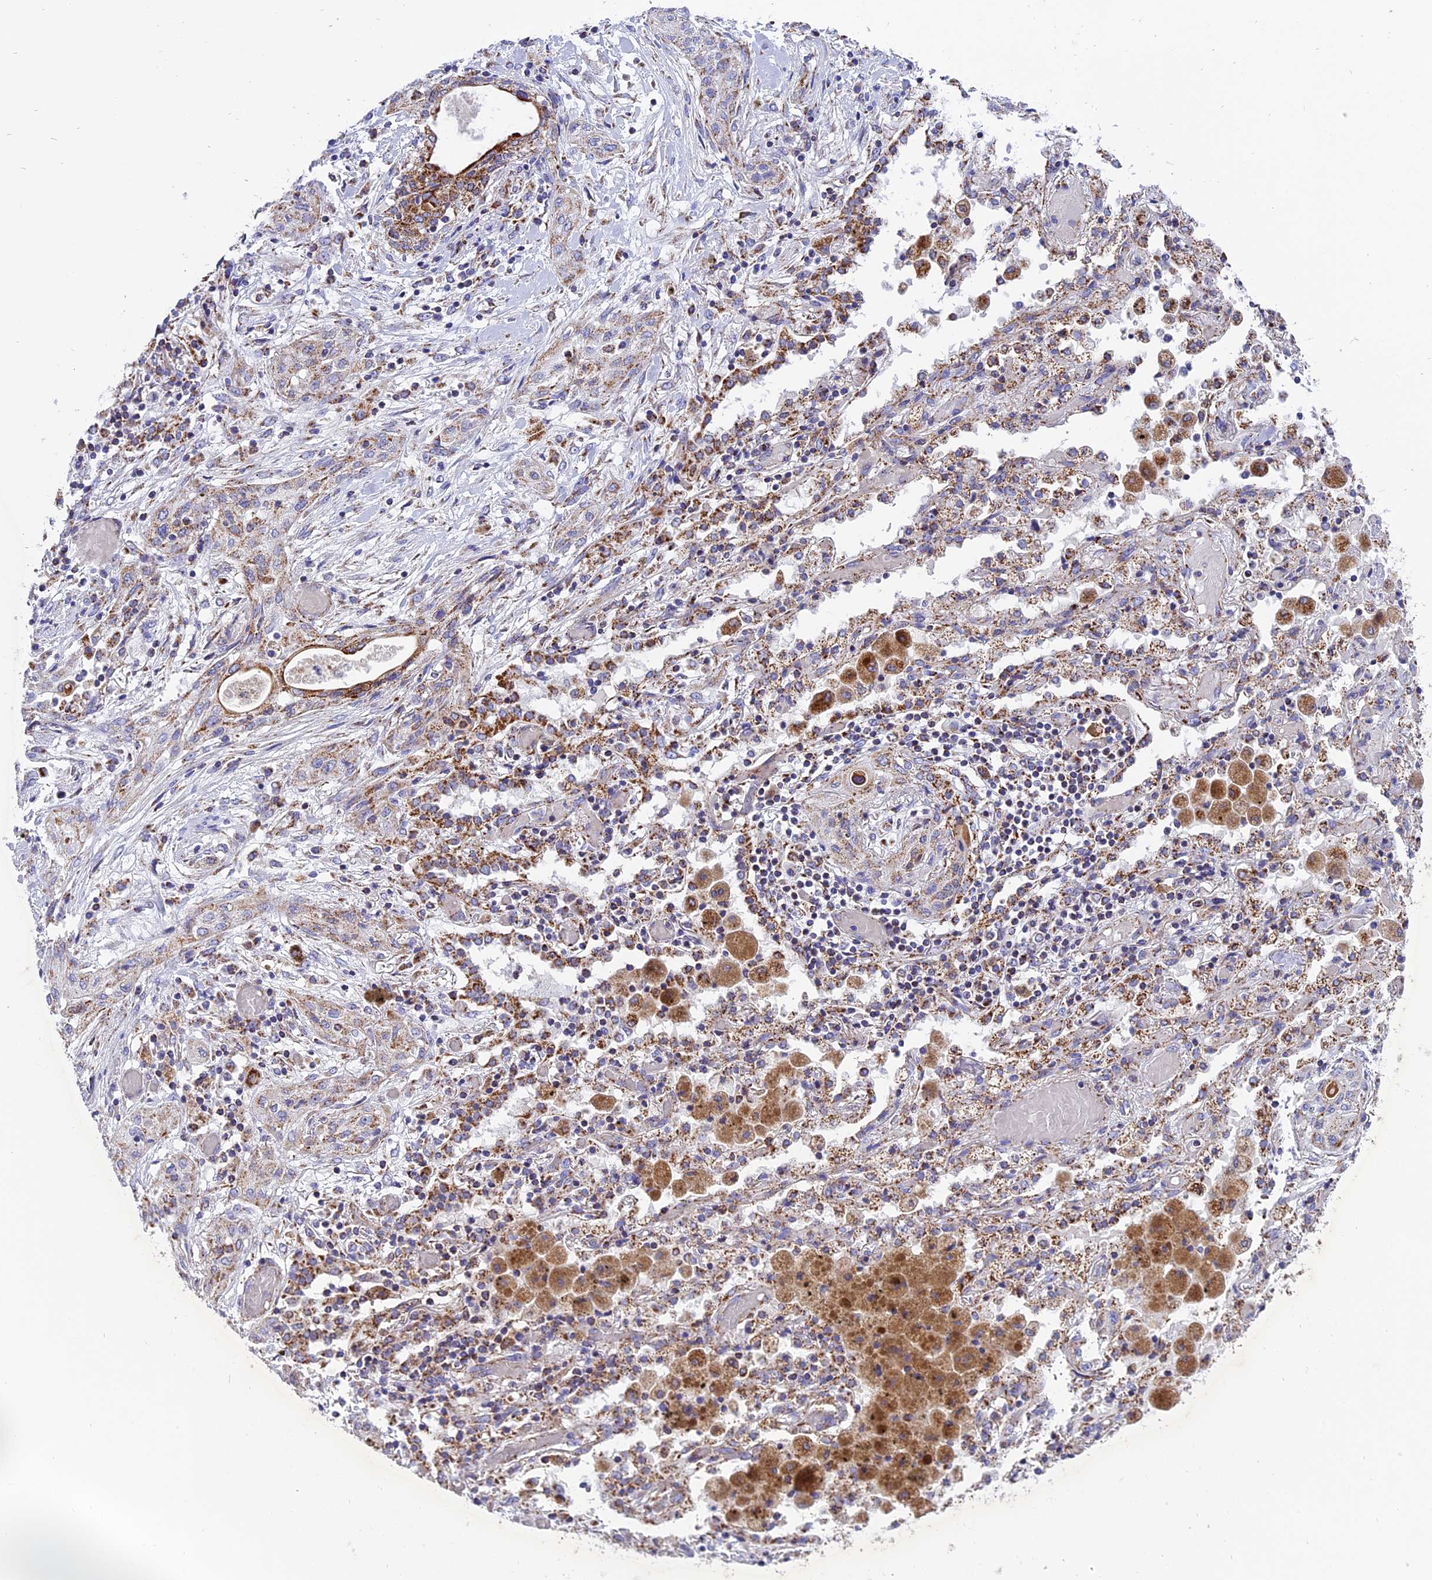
{"staining": {"intensity": "moderate", "quantity": "25%-75%", "location": "cytoplasmic/membranous"}, "tissue": "lung cancer", "cell_type": "Tumor cells", "image_type": "cancer", "snomed": [{"axis": "morphology", "description": "Squamous cell carcinoma, NOS"}, {"axis": "topography", "description": "Lung"}], "caption": "Protein expression analysis of human lung cancer reveals moderate cytoplasmic/membranous expression in approximately 25%-75% of tumor cells.", "gene": "MRPS34", "patient": {"sex": "female", "age": 47}}